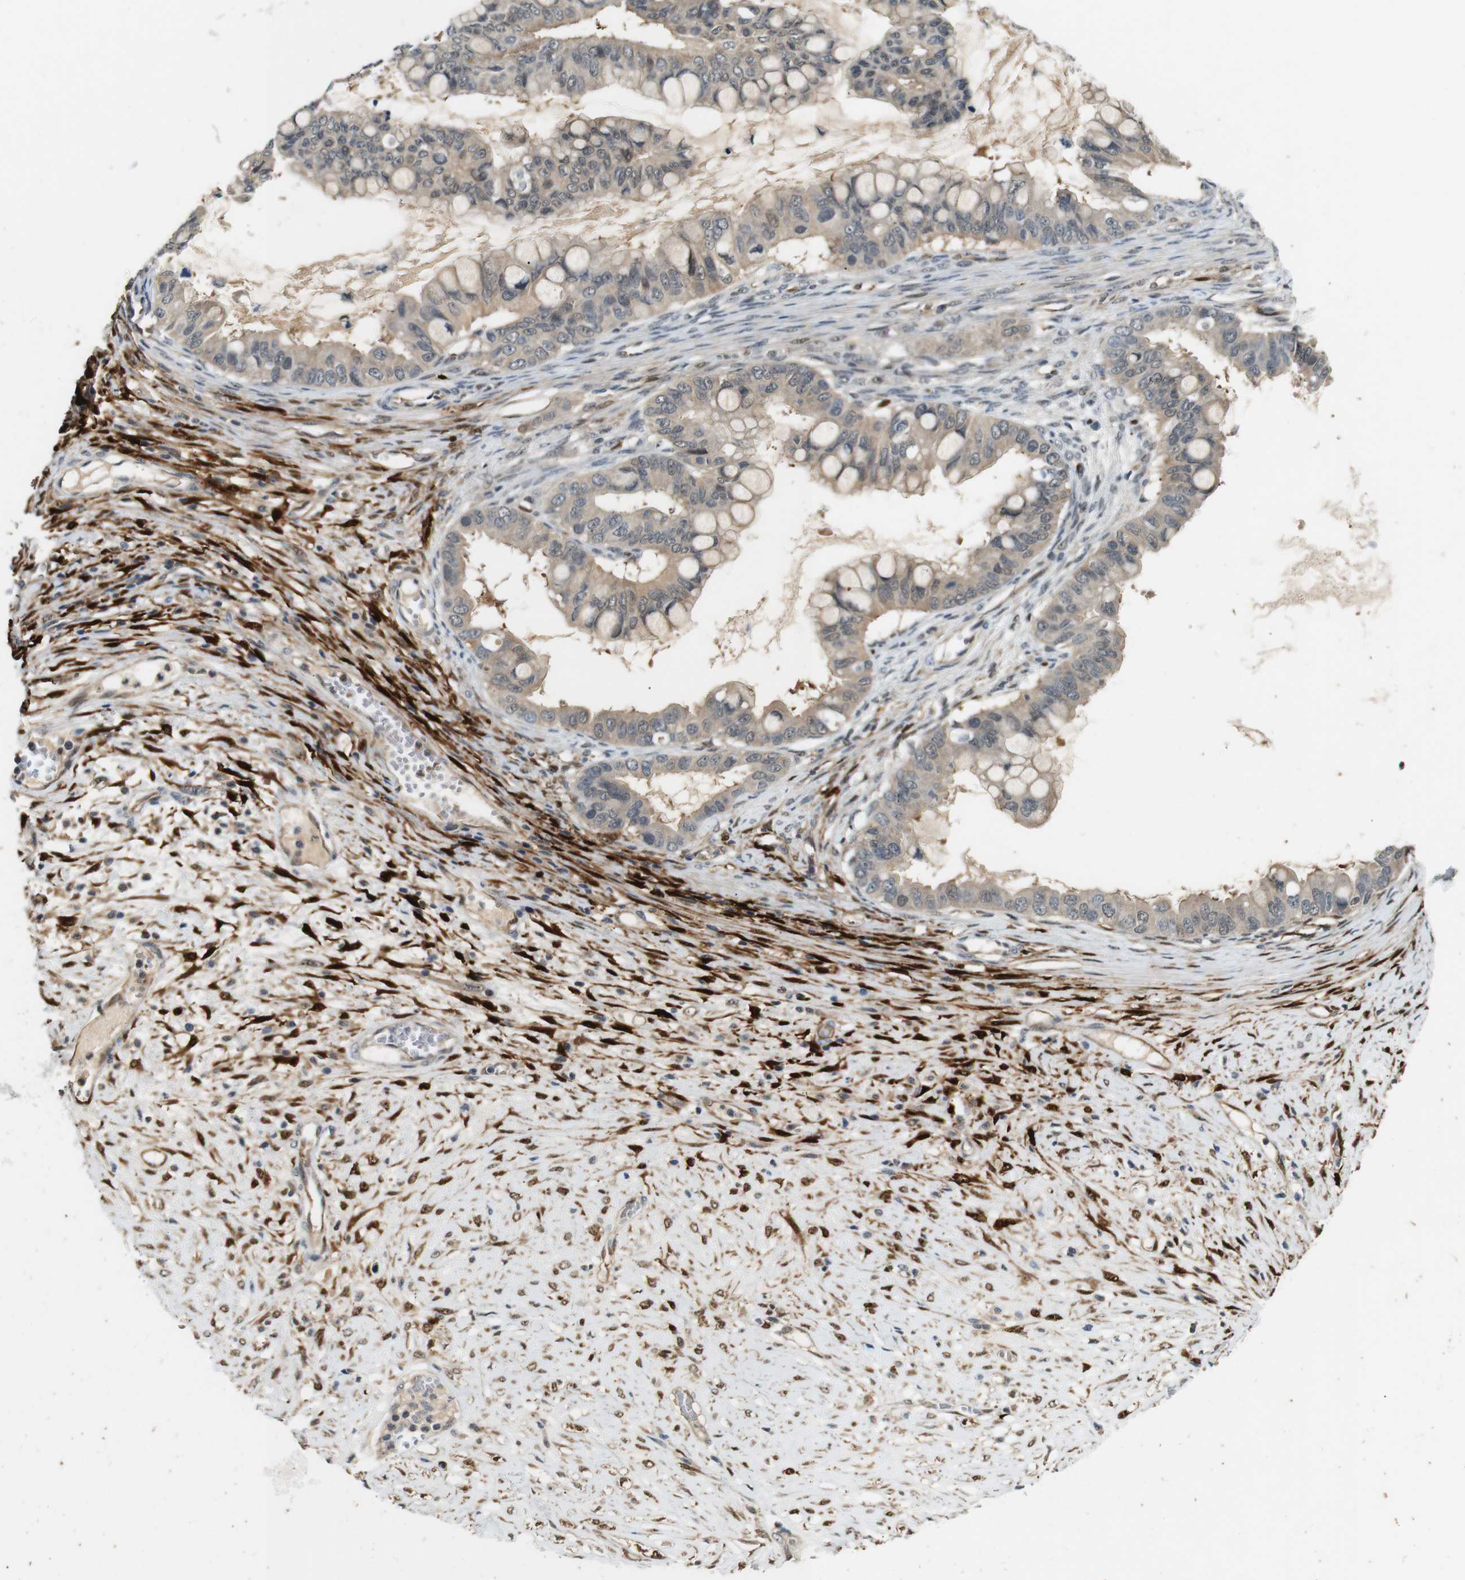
{"staining": {"intensity": "weak", "quantity": ">75%", "location": "cytoplasmic/membranous"}, "tissue": "ovarian cancer", "cell_type": "Tumor cells", "image_type": "cancer", "snomed": [{"axis": "morphology", "description": "Cystadenocarcinoma, mucinous, NOS"}, {"axis": "topography", "description": "Ovary"}], "caption": "IHC image of human mucinous cystadenocarcinoma (ovarian) stained for a protein (brown), which exhibits low levels of weak cytoplasmic/membranous staining in approximately >75% of tumor cells.", "gene": "LXN", "patient": {"sex": "female", "age": 80}}